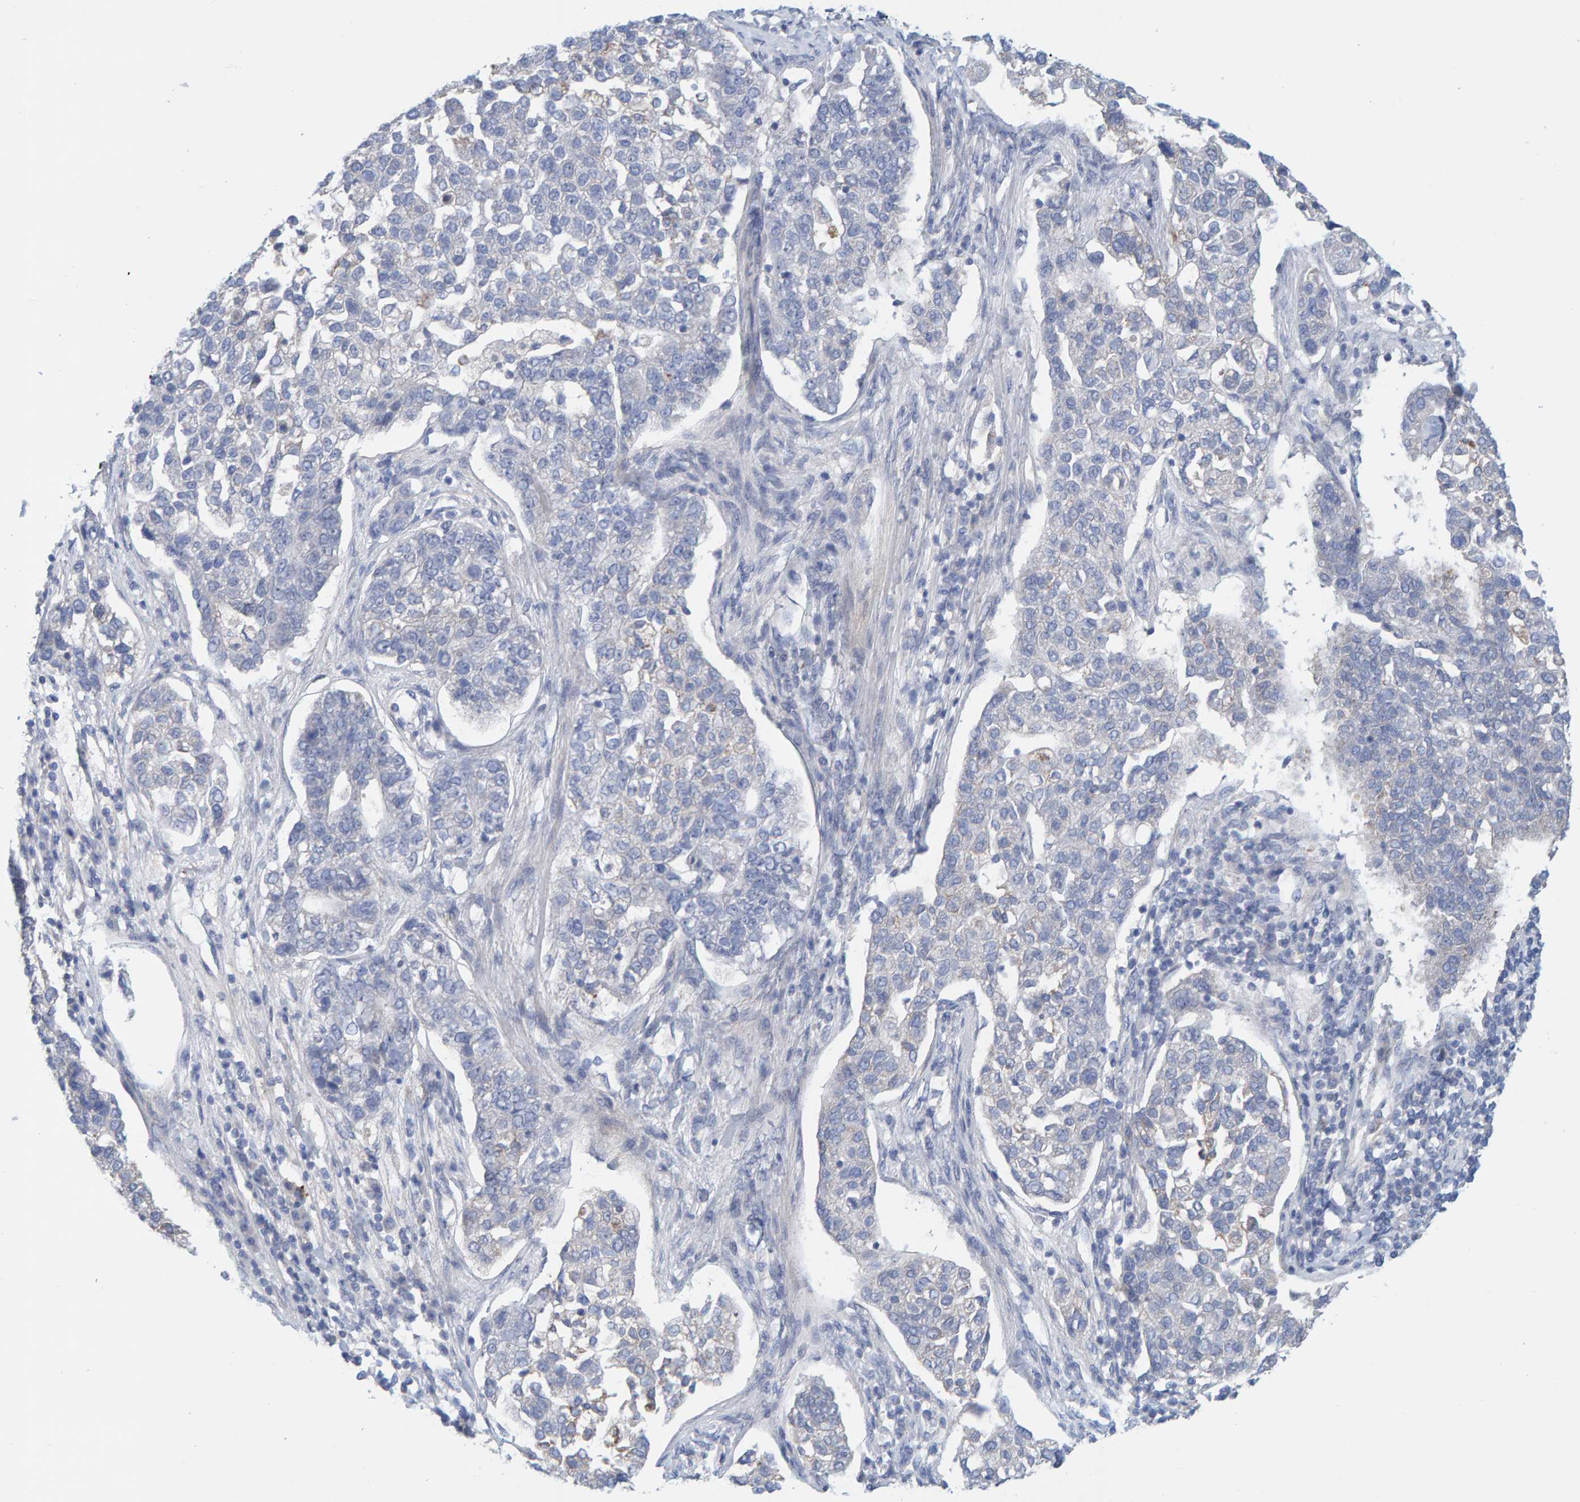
{"staining": {"intensity": "negative", "quantity": "none", "location": "none"}, "tissue": "pancreatic cancer", "cell_type": "Tumor cells", "image_type": "cancer", "snomed": [{"axis": "morphology", "description": "Adenocarcinoma, NOS"}, {"axis": "topography", "description": "Pancreas"}], "caption": "This is an IHC photomicrograph of pancreatic cancer. There is no expression in tumor cells.", "gene": "ZC3H3", "patient": {"sex": "female", "age": 61}}